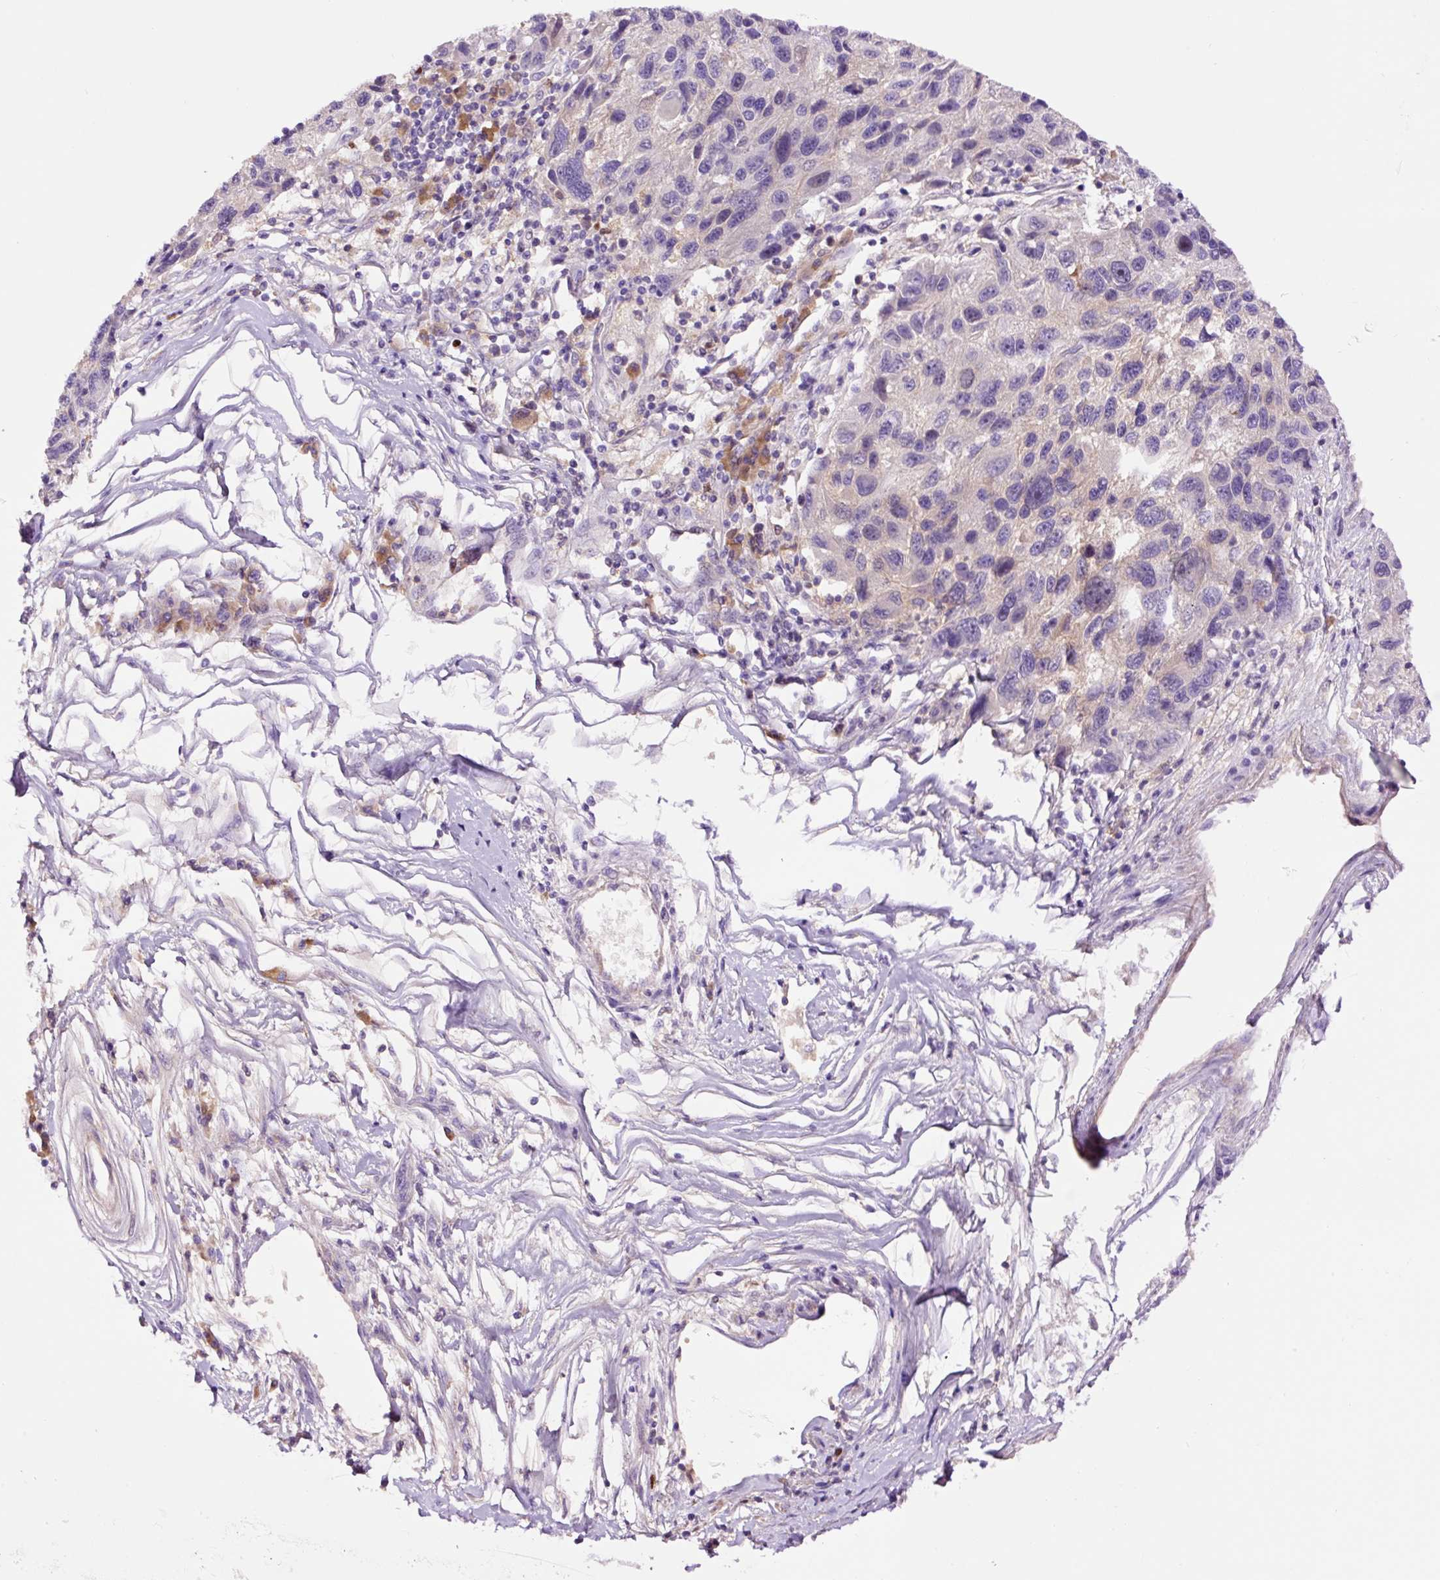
{"staining": {"intensity": "negative", "quantity": "none", "location": "none"}, "tissue": "melanoma", "cell_type": "Tumor cells", "image_type": "cancer", "snomed": [{"axis": "morphology", "description": "Malignant melanoma, NOS"}, {"axis": "topography", "description": "Skin"}], "caption": "A photomicrograph of human malignant melanoma is negative for staining in tumor cells.", "gene": "DPPA4", "patient": {"sex": "male", "age": 53}}